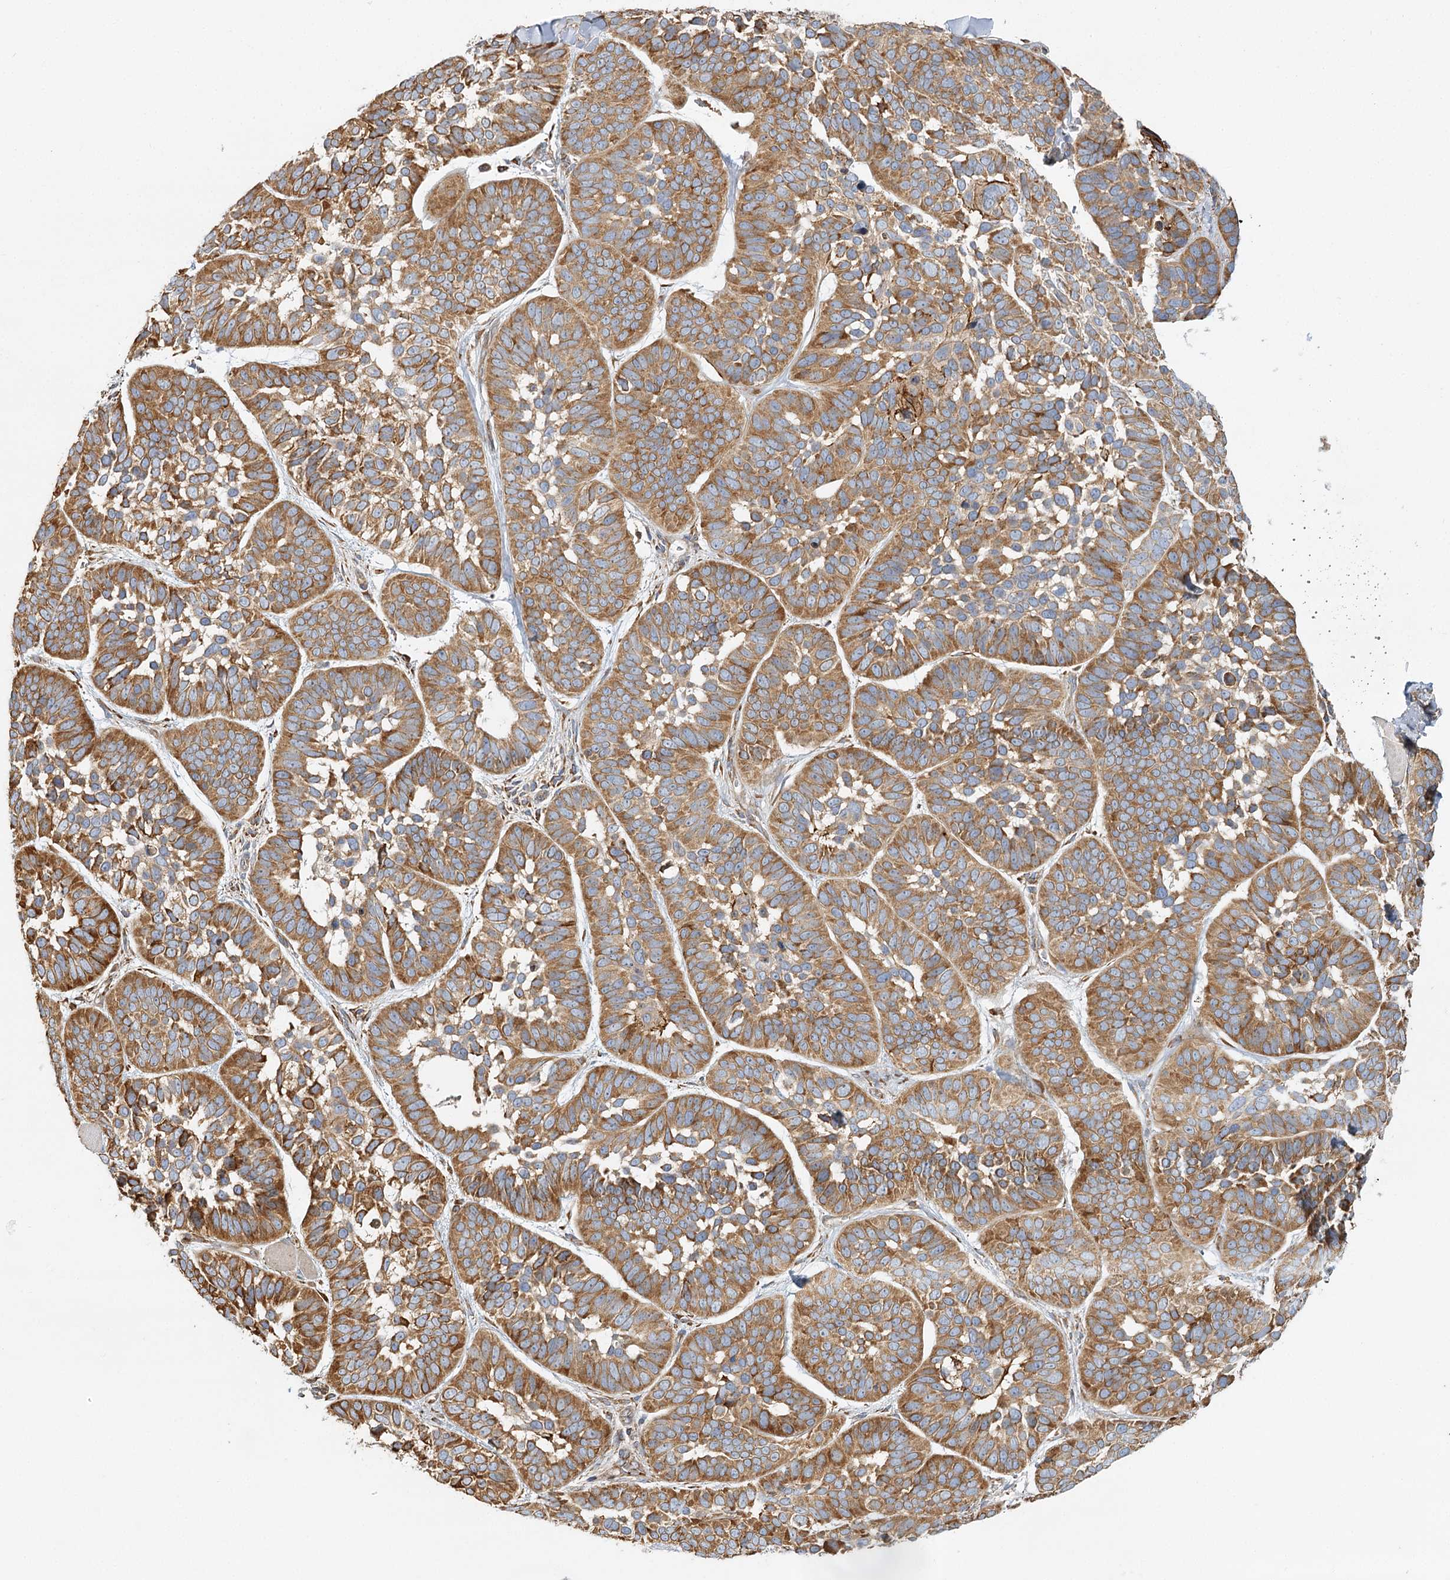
{"staining": {"intensity": "moderate", "quantity": ">75%", "location": "cytoplasmic/membranous"}, "tissue": "skin cancer", "cell_type": "Tumor cells", "image_type": "cancer", "snomed": [{"axis": "morphology", "description": "Basal cell carcinoma"}, {"axis": "topography", "description": "Skin"}], "caption": "Immunohistochemistry image of neoplastic tissue: skin cancer (basal cell carcinoma) stained using IHC displays medium levels of moderate protein expression localized specifically in the cytoplasmic/membranous of tumor cells, appearing as a cytoplasmic/membranous brown color.", "gene": "TAS1R1", "patient": {"sex": "male", "age": 62}}